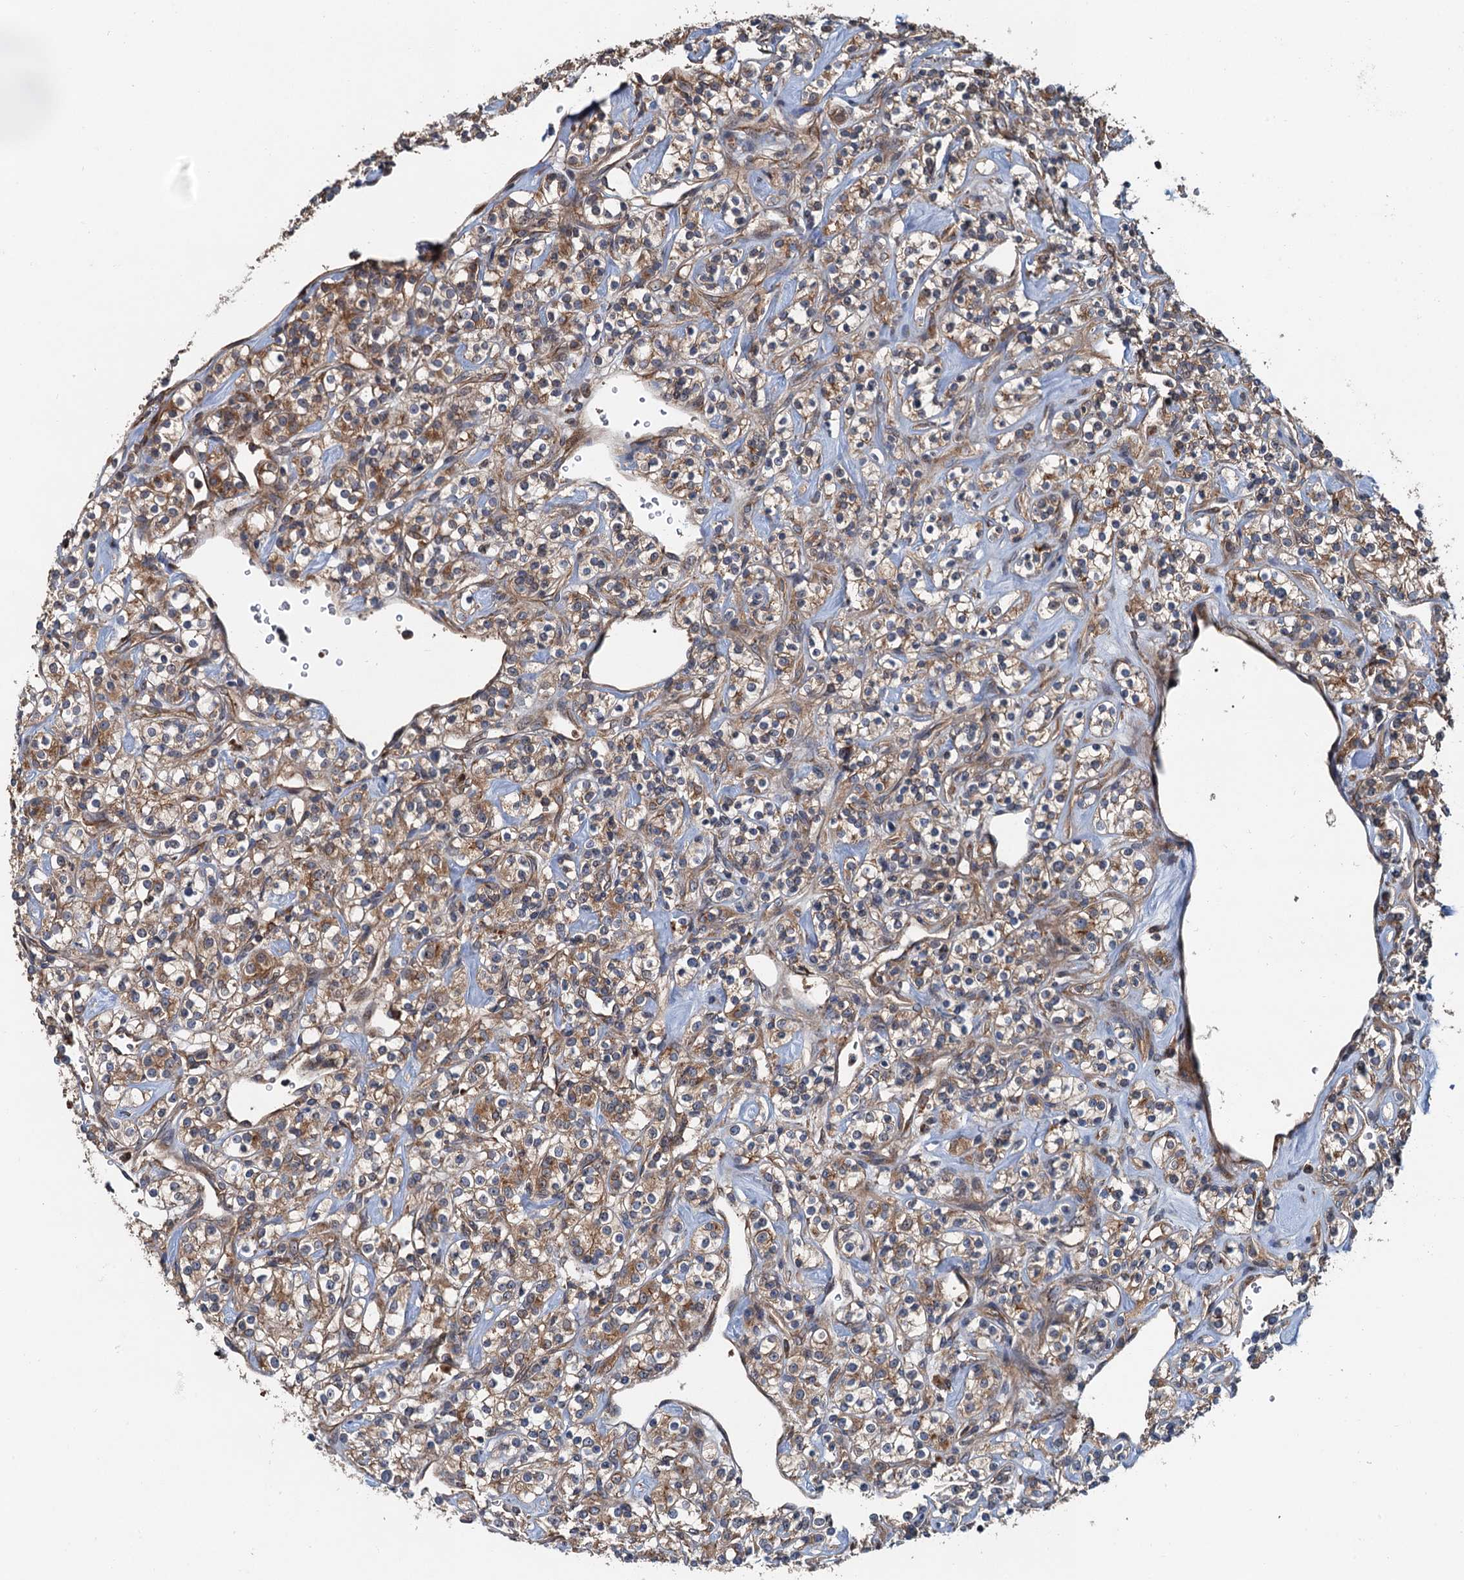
{"staining": {"intensity": "moderate", "quantity": ">75%", "location": "cytoplasmic/membranous"}, "tissue": "renal cancer", "cell_type": "Tumor cells", "image_type": "cancer", "snomed": [{"axis": "morphology", "description": "Adenocarcinoma, NOS"}, {"axis": "topography", "description": "Kidney"}], "caption": "High-power microscopy captured an immunohistochemistry (IHC) histopathology image of renal cancer (adenocarcinoma), revealing moderate cytoplasmic/membranous expression in about >75% of tumor cells.", "gene": "COG3", "patient": {"sex": "male", "age": 77}}